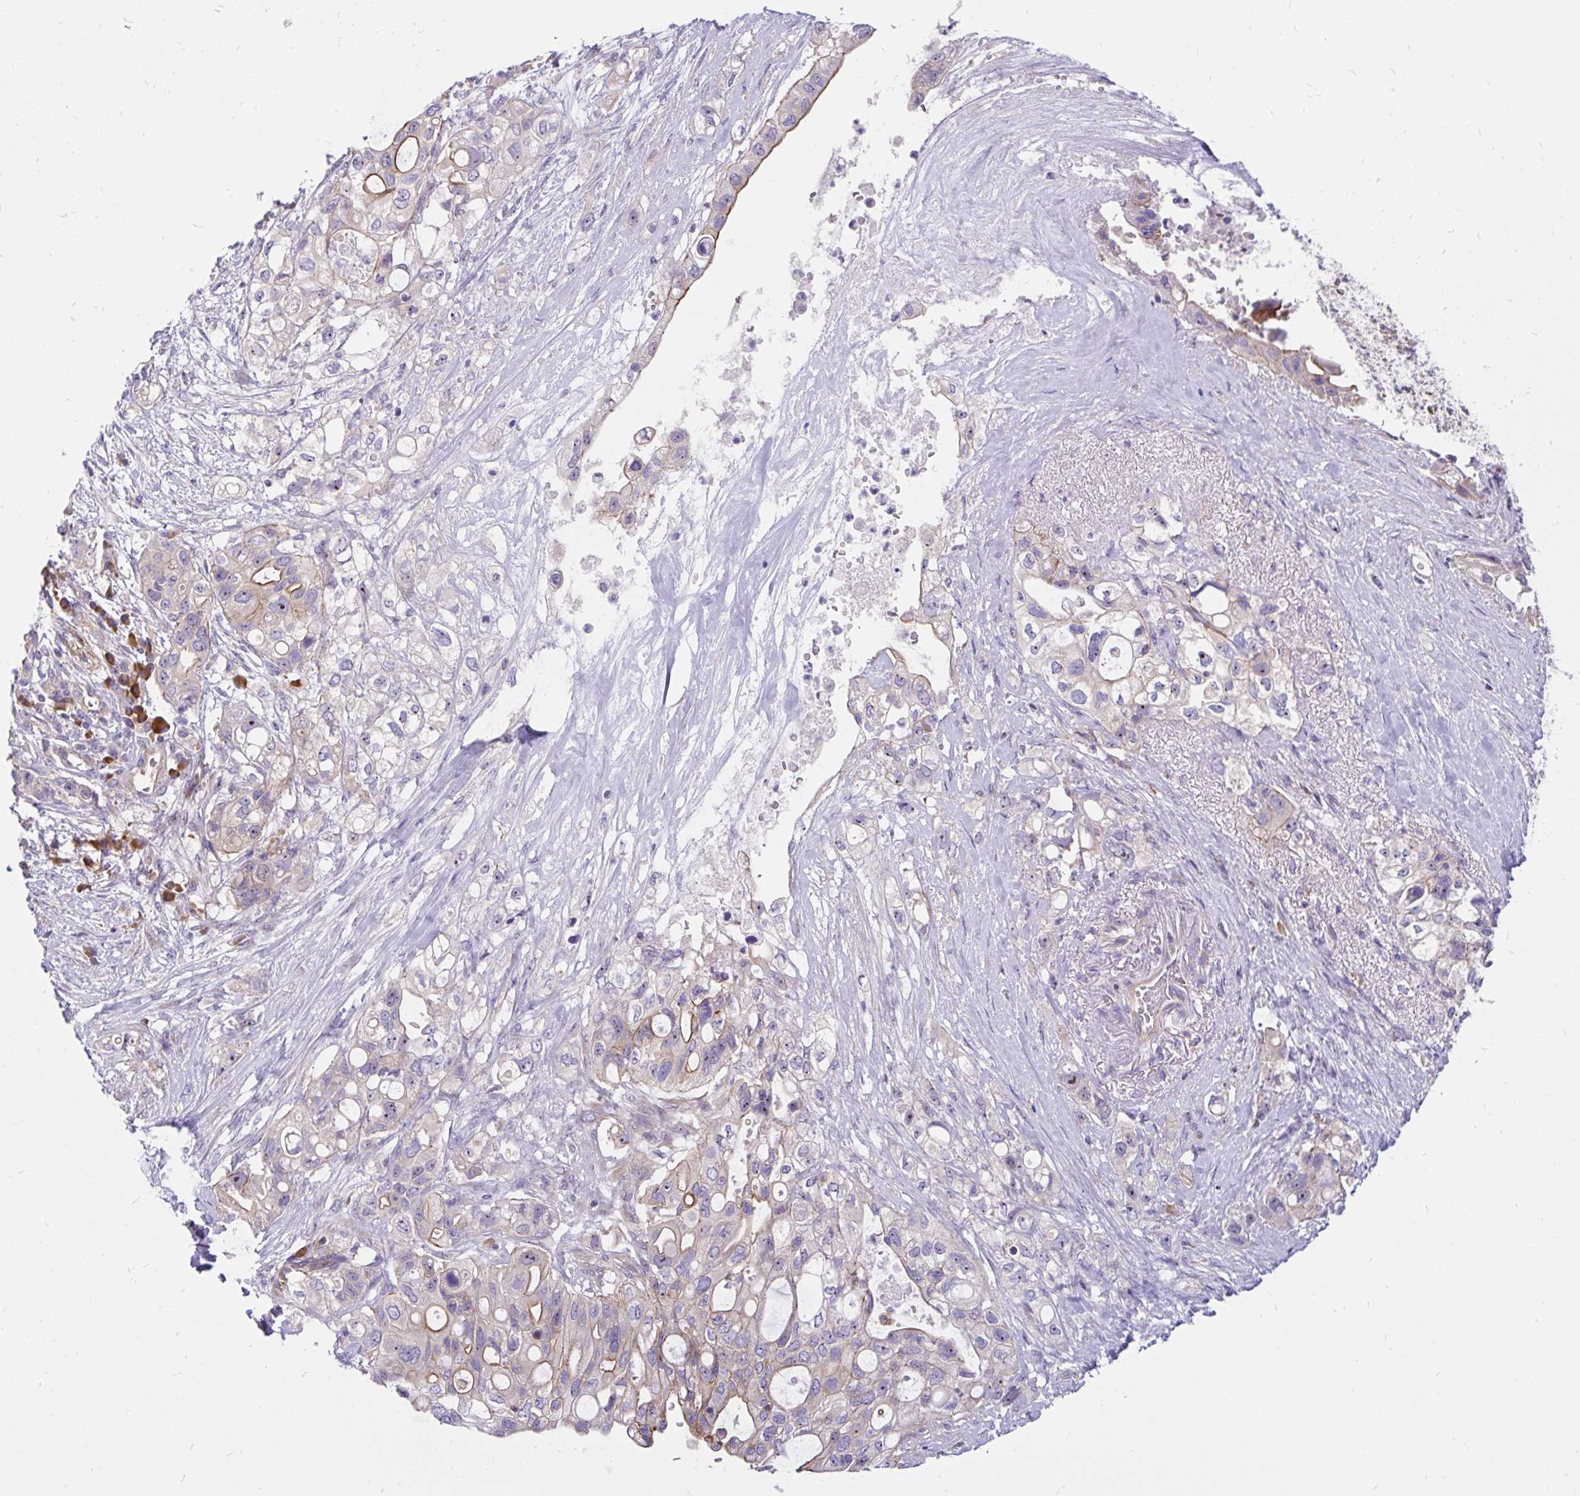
{"staining": {"intensity": "moderate", "quantity": "25%-75%", "location": "cytoplasmic/membranous"}, "tissue": "pancreatic cancer", "cell_type": "Tumor cells", "image_type": "cancer", "snomed": [{"axis": "morphology", "description": "Adenocarcinoma, NOS"}, {"axis": "topography", "description": "Pancreas"}], "caption": "Immunohistochemistry staining of pancreatic cancer (adenocarcinoma), which displays medium levels of moderate cytoplasmic/membranous positivity in about 25%-75% of tumor cells indicating moderate cytoplasmic/membranous protein staining. The staining was performed using DAB (3,3'-diaminobenzidine) (brown) for protein detection and nuclei were counterstained in hematoxylin (blue).", "gene": "LRRC26", "patient": {"sex": "female", "age": 72}}